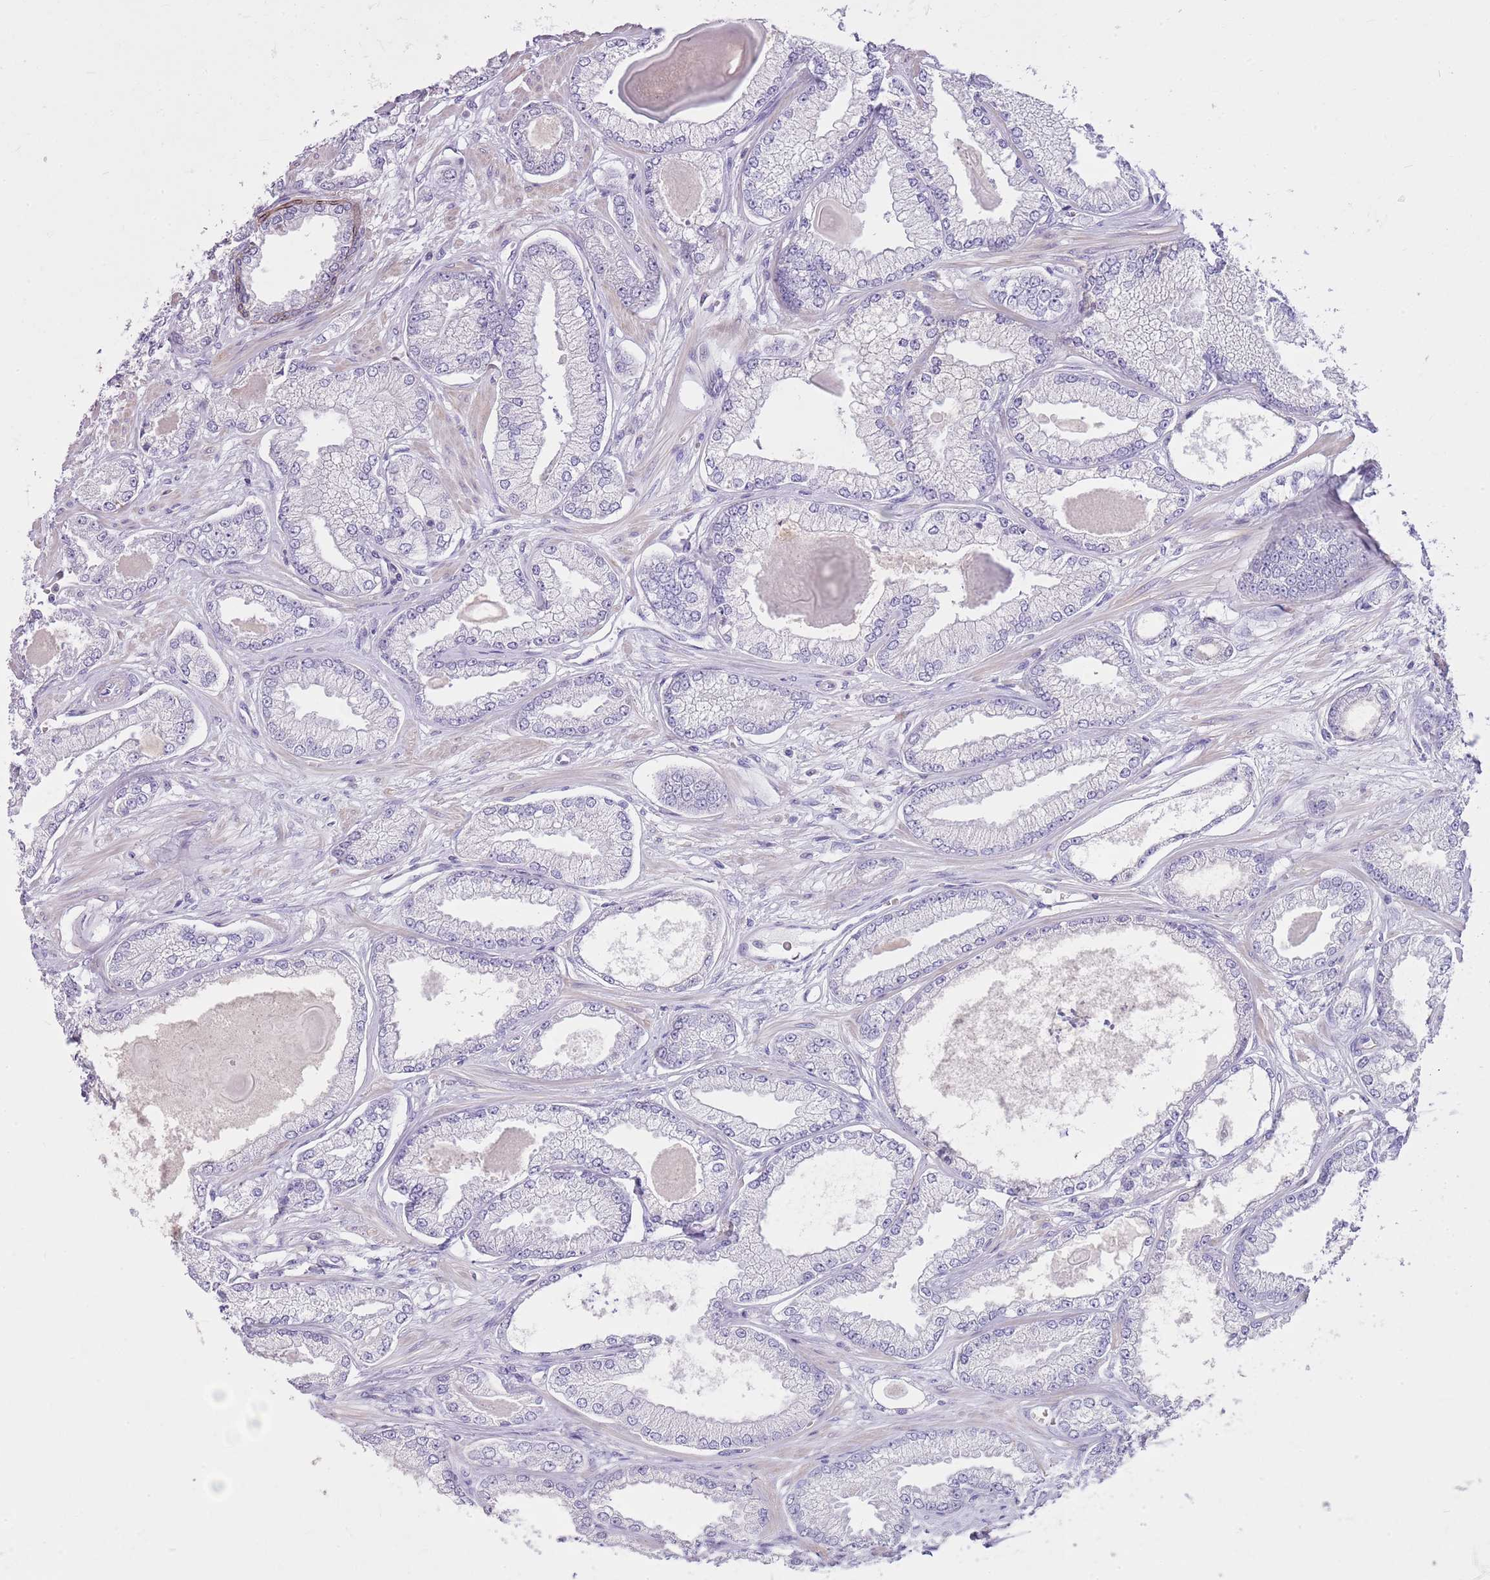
{"staining": {"intensity": "negative", "quantity": "none", "location": "none"}, "tissue": "prostate cancer", "cell_type": "Tumor cells", "image_type": "cancer", "snomed": [{"axis": "morphology", "description": "Adenocarcinoma, Low grade"}, {"axis": "topography", "description": "Prostate"}], "caption": "Tumor cells show no significant protein positivity in prostate low-grade adenocarcinoma.", "gene": "CNPPD1", "patient": {"sex": "male", "age": 64}}